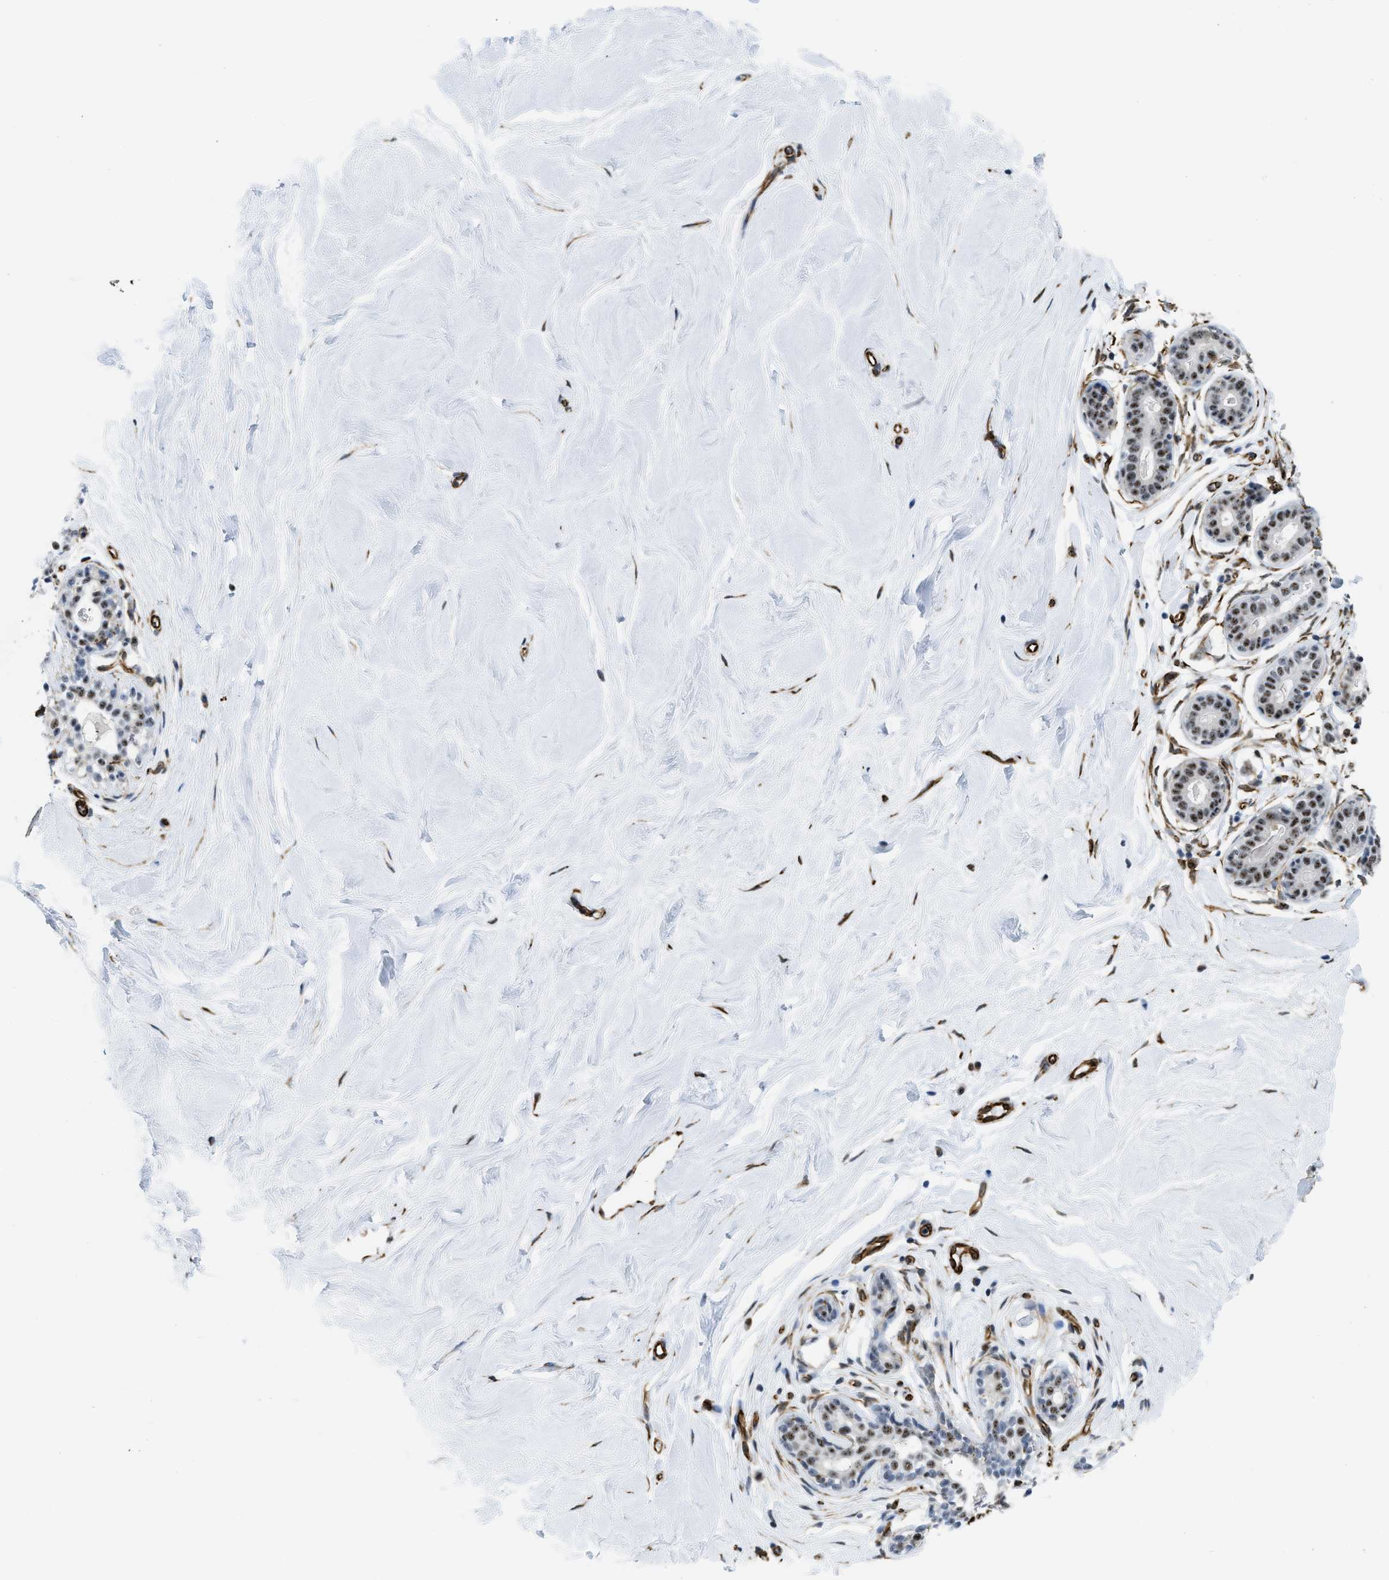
{"staining": {"intensity": "moderate", "quantity": ">75%", "location": "cytoplasmic/membranous,nuclear"}, "tissue": "breast", "cell_type": "Adipocytes", "image_type": "normal", "snomed": [{"axis": "morphology", "description": "Normal tissue, NOS"}, {"axis": "topography", "description": "Breast"}], "caption": "Immunohistochemical staining of normal human breast shows medium levels of moderate cytoplasmic/membranous,nuclear expression in about >75% of adipocytes.", "gene": "LRRC8B", "patient": {"sex": "female", "age": 22}}